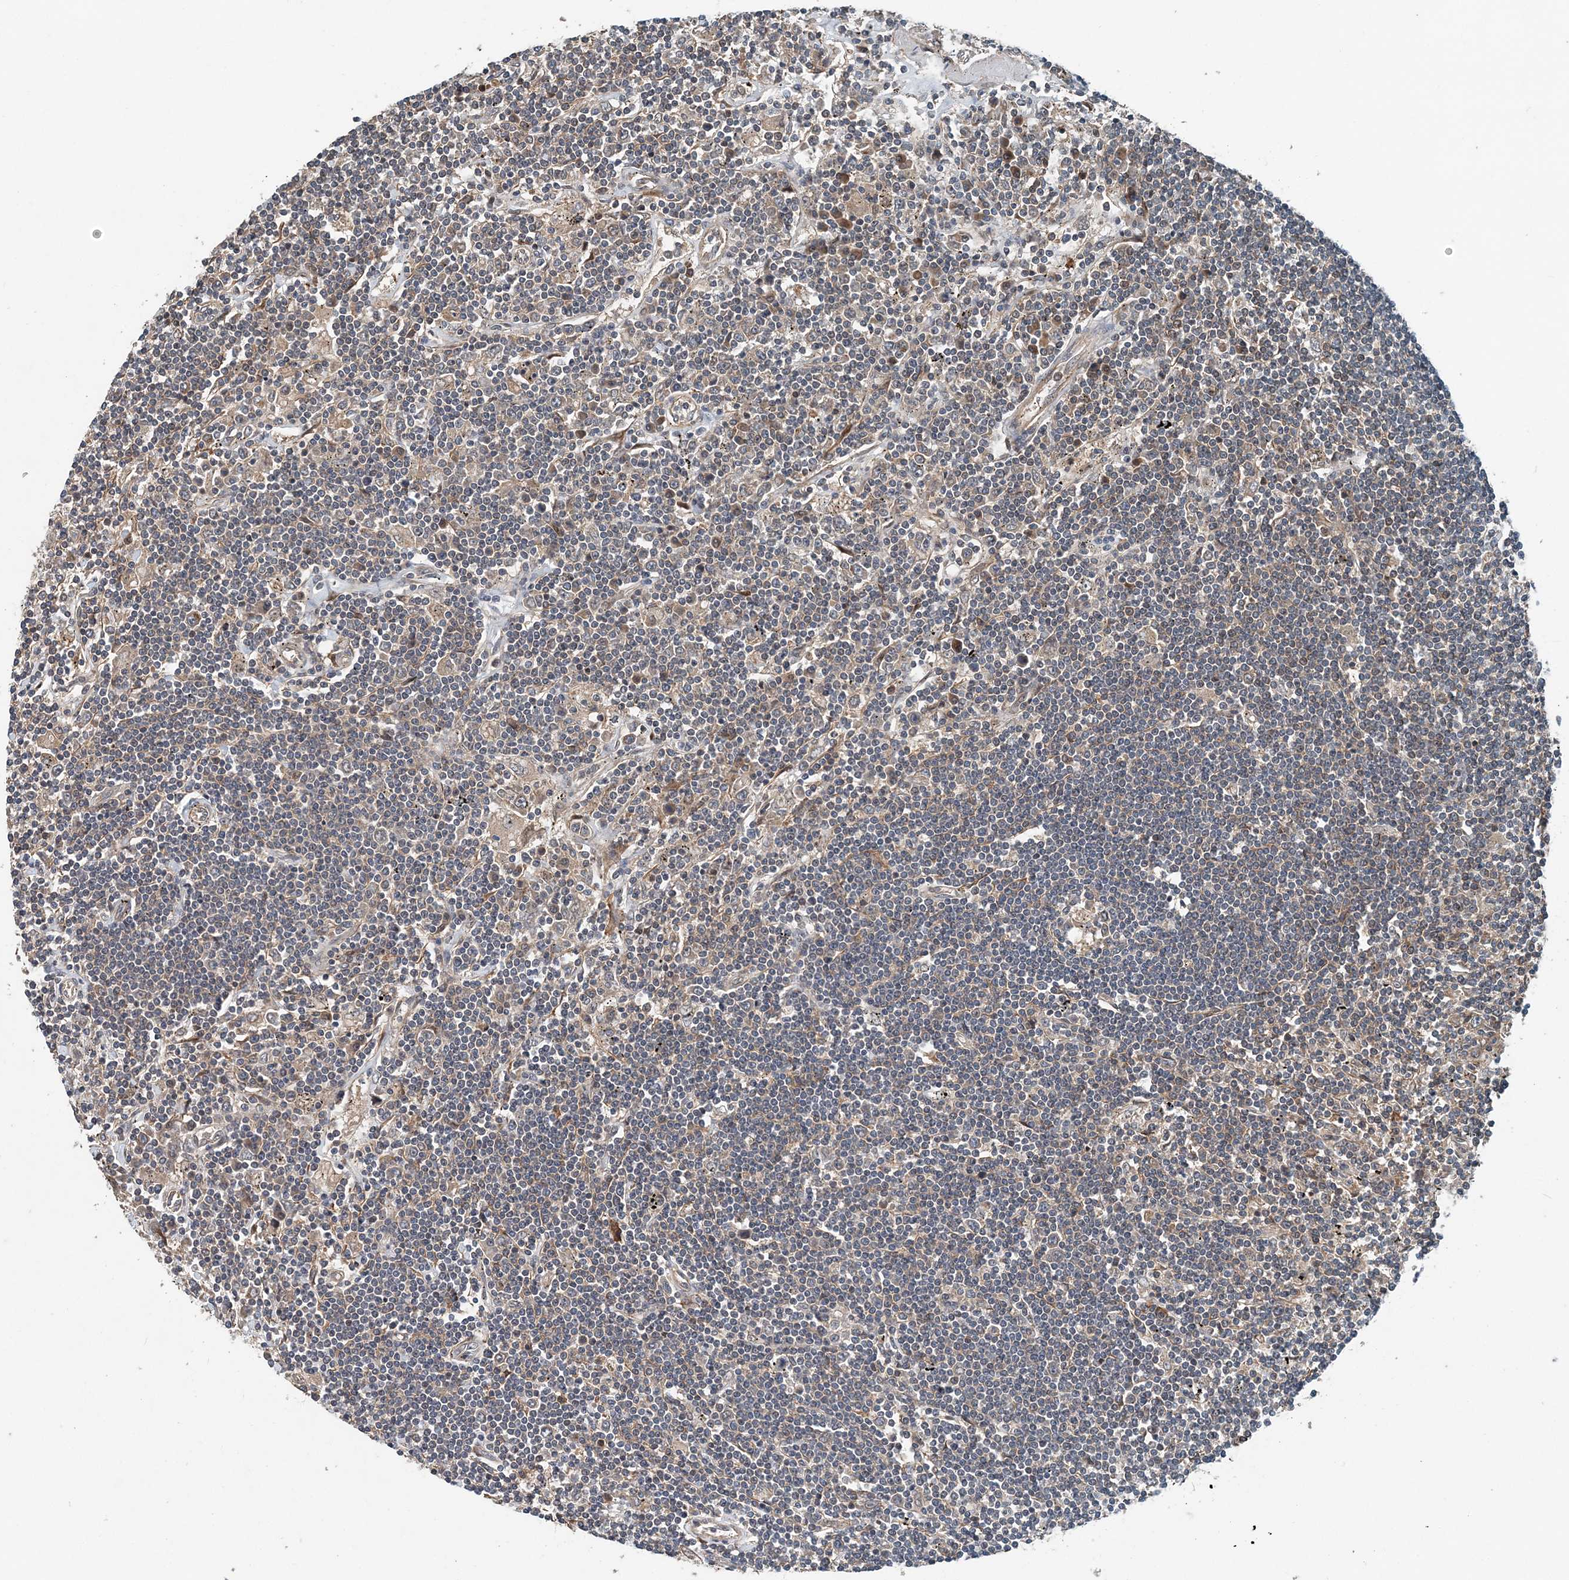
{"staining": {"intensity": "negative", "quantity": "none", "location": "none"}, "tissue": "lymphoma", "cell_type": "Tumor cells", "image_type": "cancer", "snomed": [{"axis": "morphology", "description": "Malignant lymphoma, non-Hodgkin's type, Low grade"}, {"axis": "topography", "description": "Spleen"}], "caption": "Immunohistochemical staining of human lymphoma displays no significant expression in tumor cells.", "gene": "SMPD3", "patient": {"sex": "male", "age": 76}}